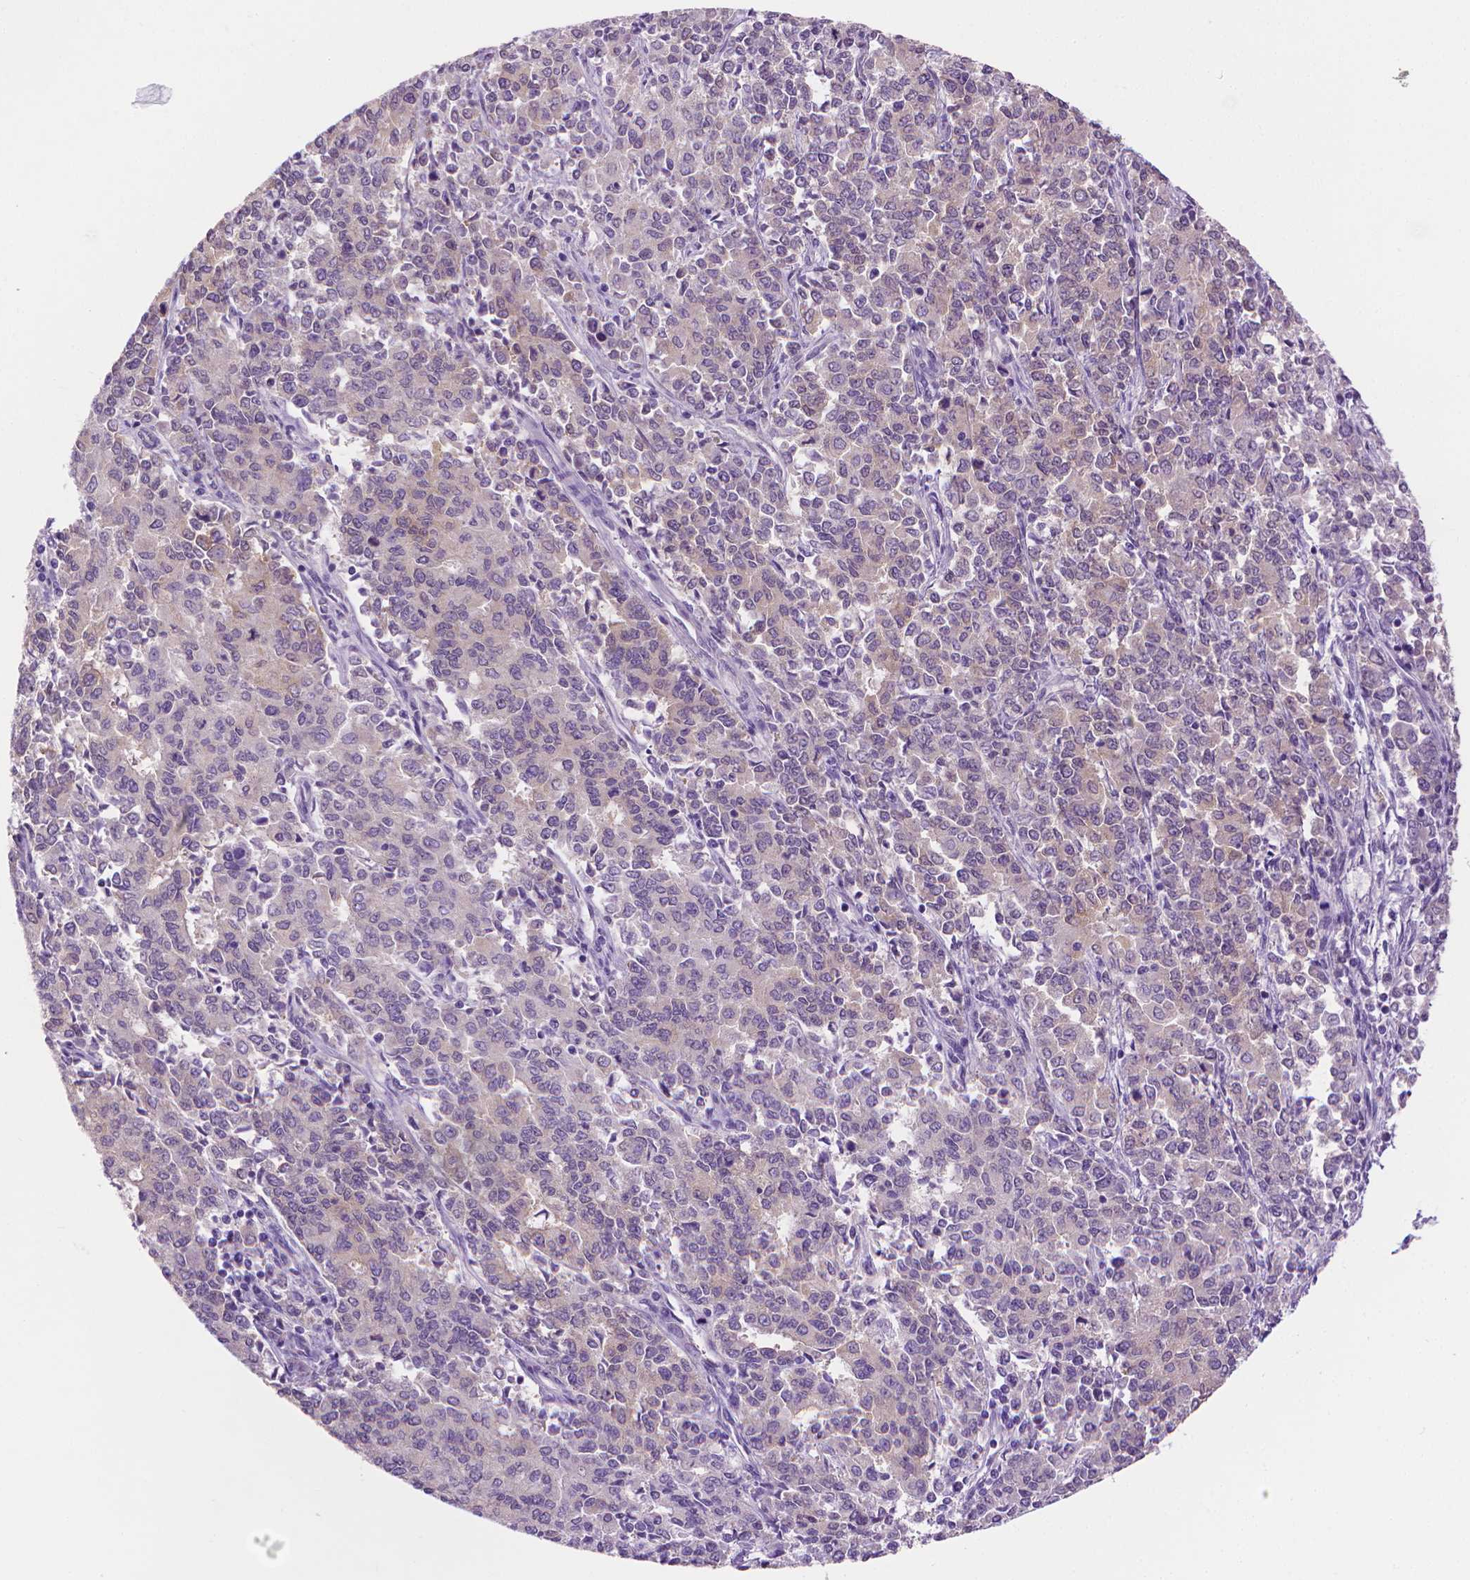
{"staining": {"intensity": "negative", "quantity": "none", "location": "none"}, "tissue": "endometrial cancer", "cell_type": "Tumor cells", "image_type": "cancer", "snomed": [{"axis": "morphology", "description": "Adenocarcinoma, NOS"}, {"axis": "topography", "description": "Endometrium"}], "caption": "IHC histopathology image of neoplastic tissue: human endometrial cancer stained with DAB (3,3'-diaminobenzidine) shows no significant protein expression in tumor cells.", "gene": "FASN", "patient": {"sex": "female", "age": 50}}